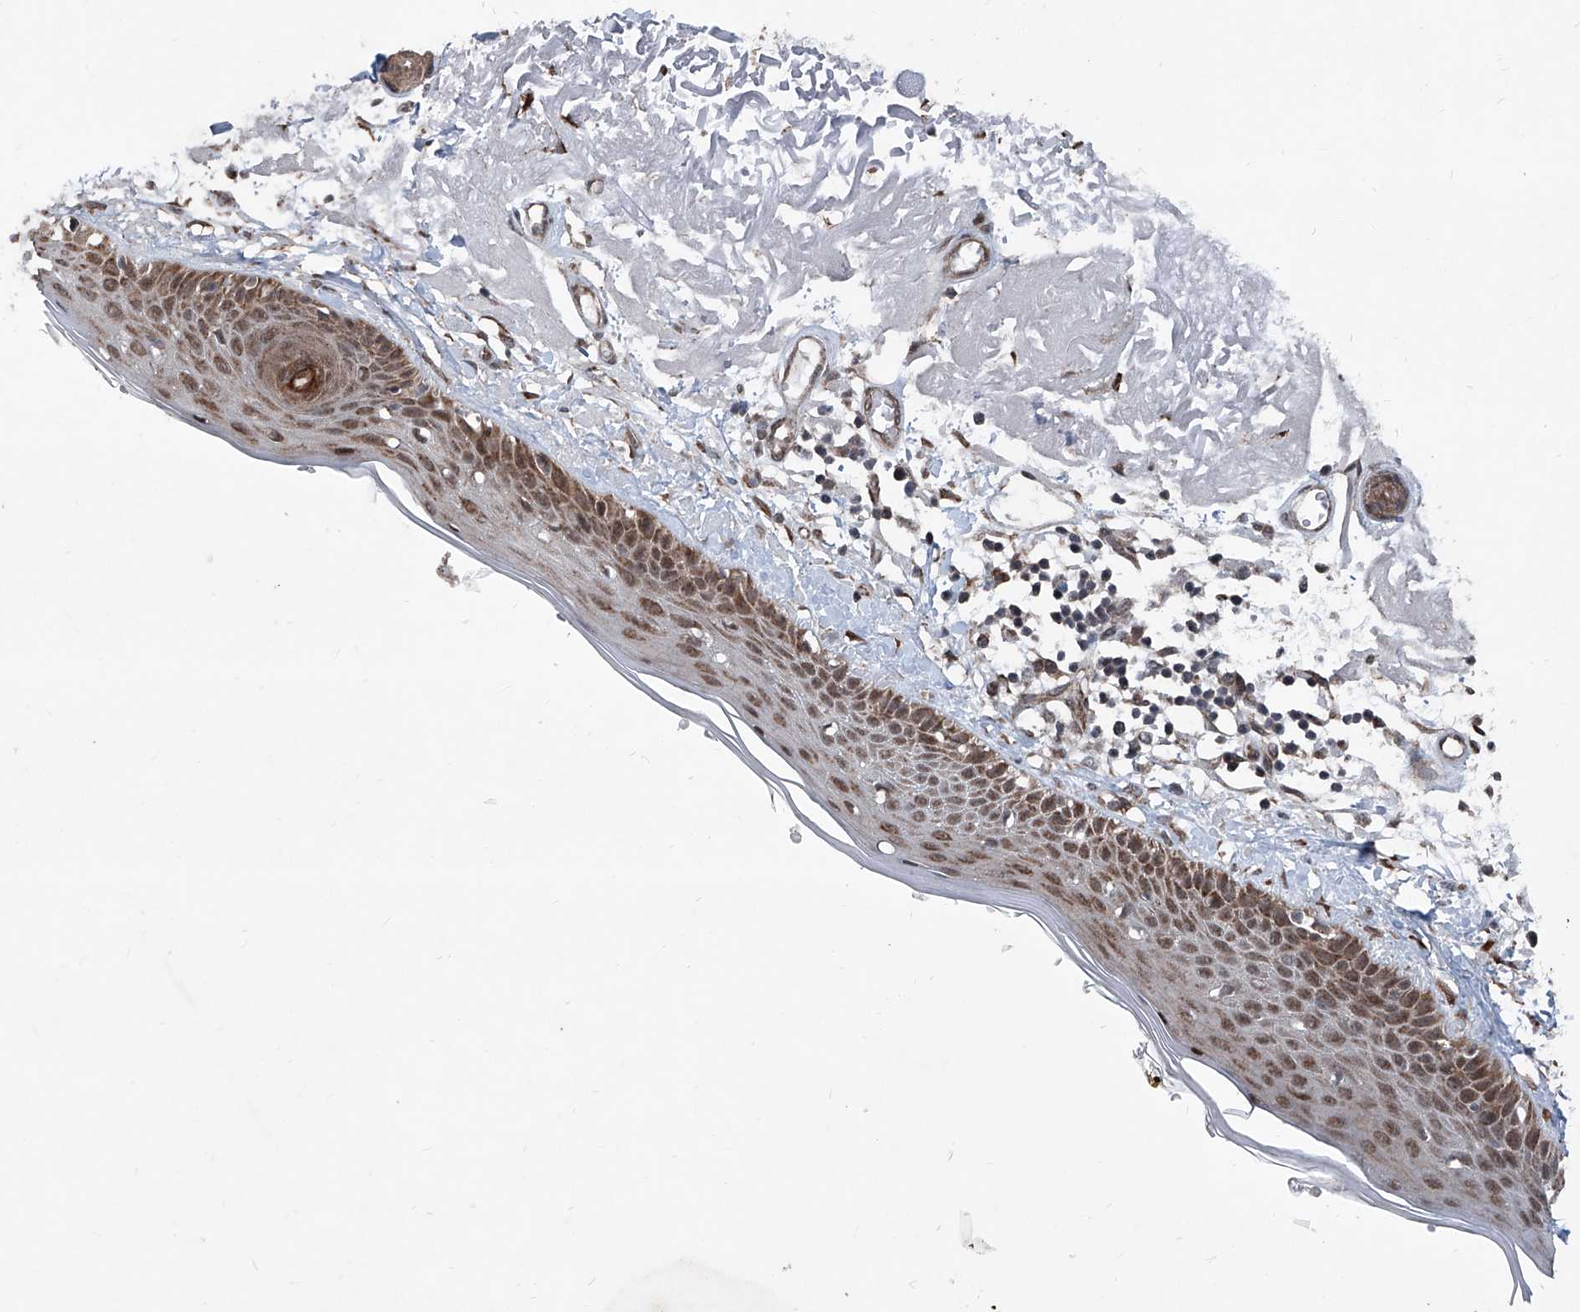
{"staining": {"intensity": "moderate", "quantity": ">75%", "location": "cytoplasmic/membranous,nuclear"}, "tissue": "skin", "cell_type": "Fibroblasts", "image_type": "normal", "snomed": [{"axis": "morphology", "description": "Normal tissue, NOS"}, {"axis": "topography", "description": "Skin"}, {"axis": "topography", "description": "Skeletal muscle"}], "caption": "Immunohistochemistry (IHC) (DAB) staining of unremarkable skin displays moderate cytoplasmic/membranous,nuclear protein positivity in approximately >75% of fibroblasts.", "gene": "COA7", "patient": {"sex": "male", "age": 83}}